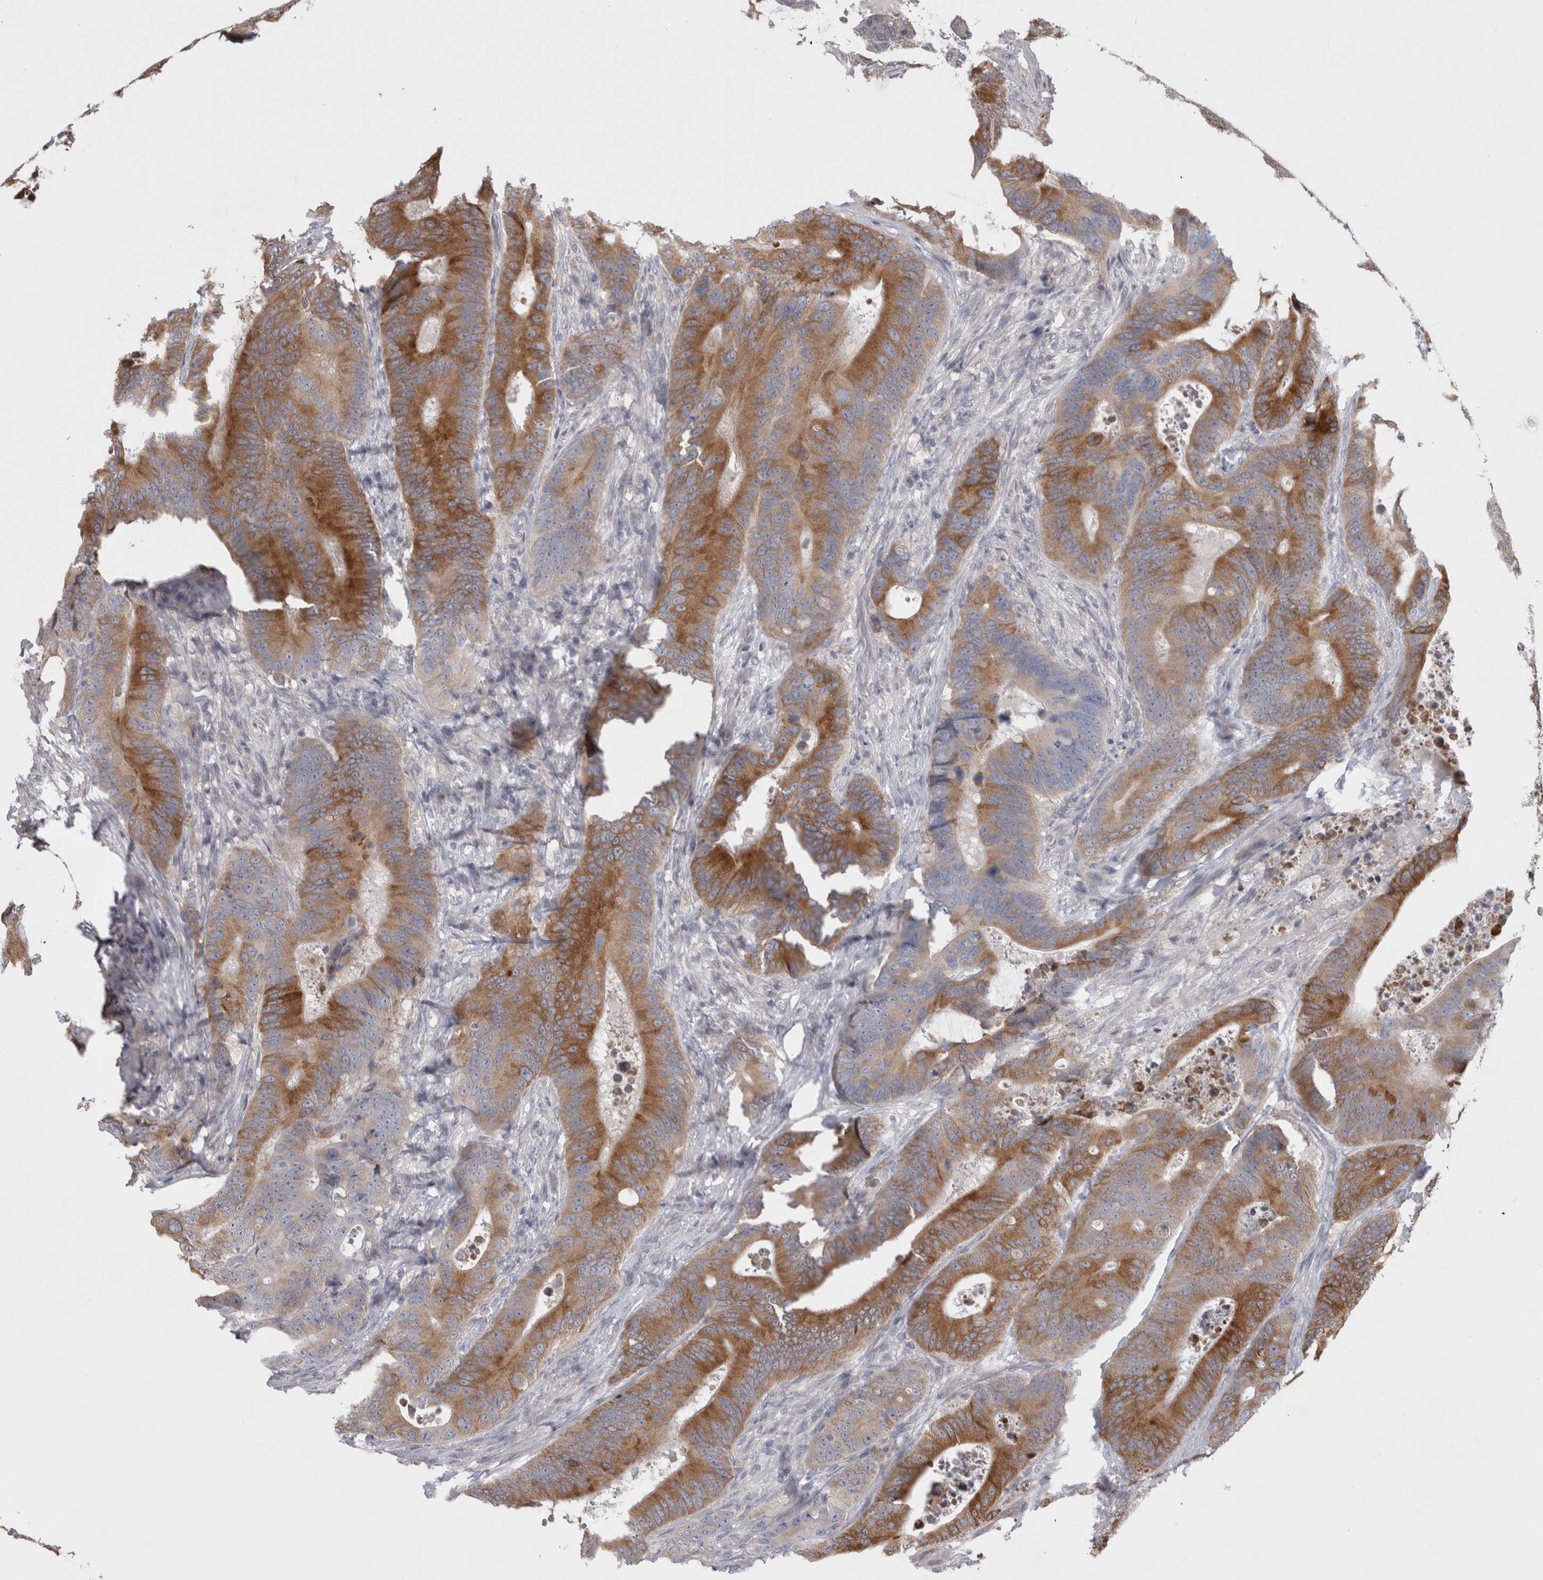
{"staining": {"intensity": "strong", "quantity": ">75%", "location": "cytoplasmic/membranous"}, "tissue": "colorectal cancer", "cell_type": "Tumor cells", "image_type": "cancer", "snomed": [{"axis": "morphology", "description": "Adenocarcinoma, NOS"}, {"axis": "topography", "description": "Colon"}], "caption": "Tumor cells demonstrate high levels of strong cytoplasmic/membranous staining in approximately >75% of cells in human colorectal cancer (adenocarcinoma).", "gene": "LRRC40", "patient": {"sex": "male", "age": 83}}